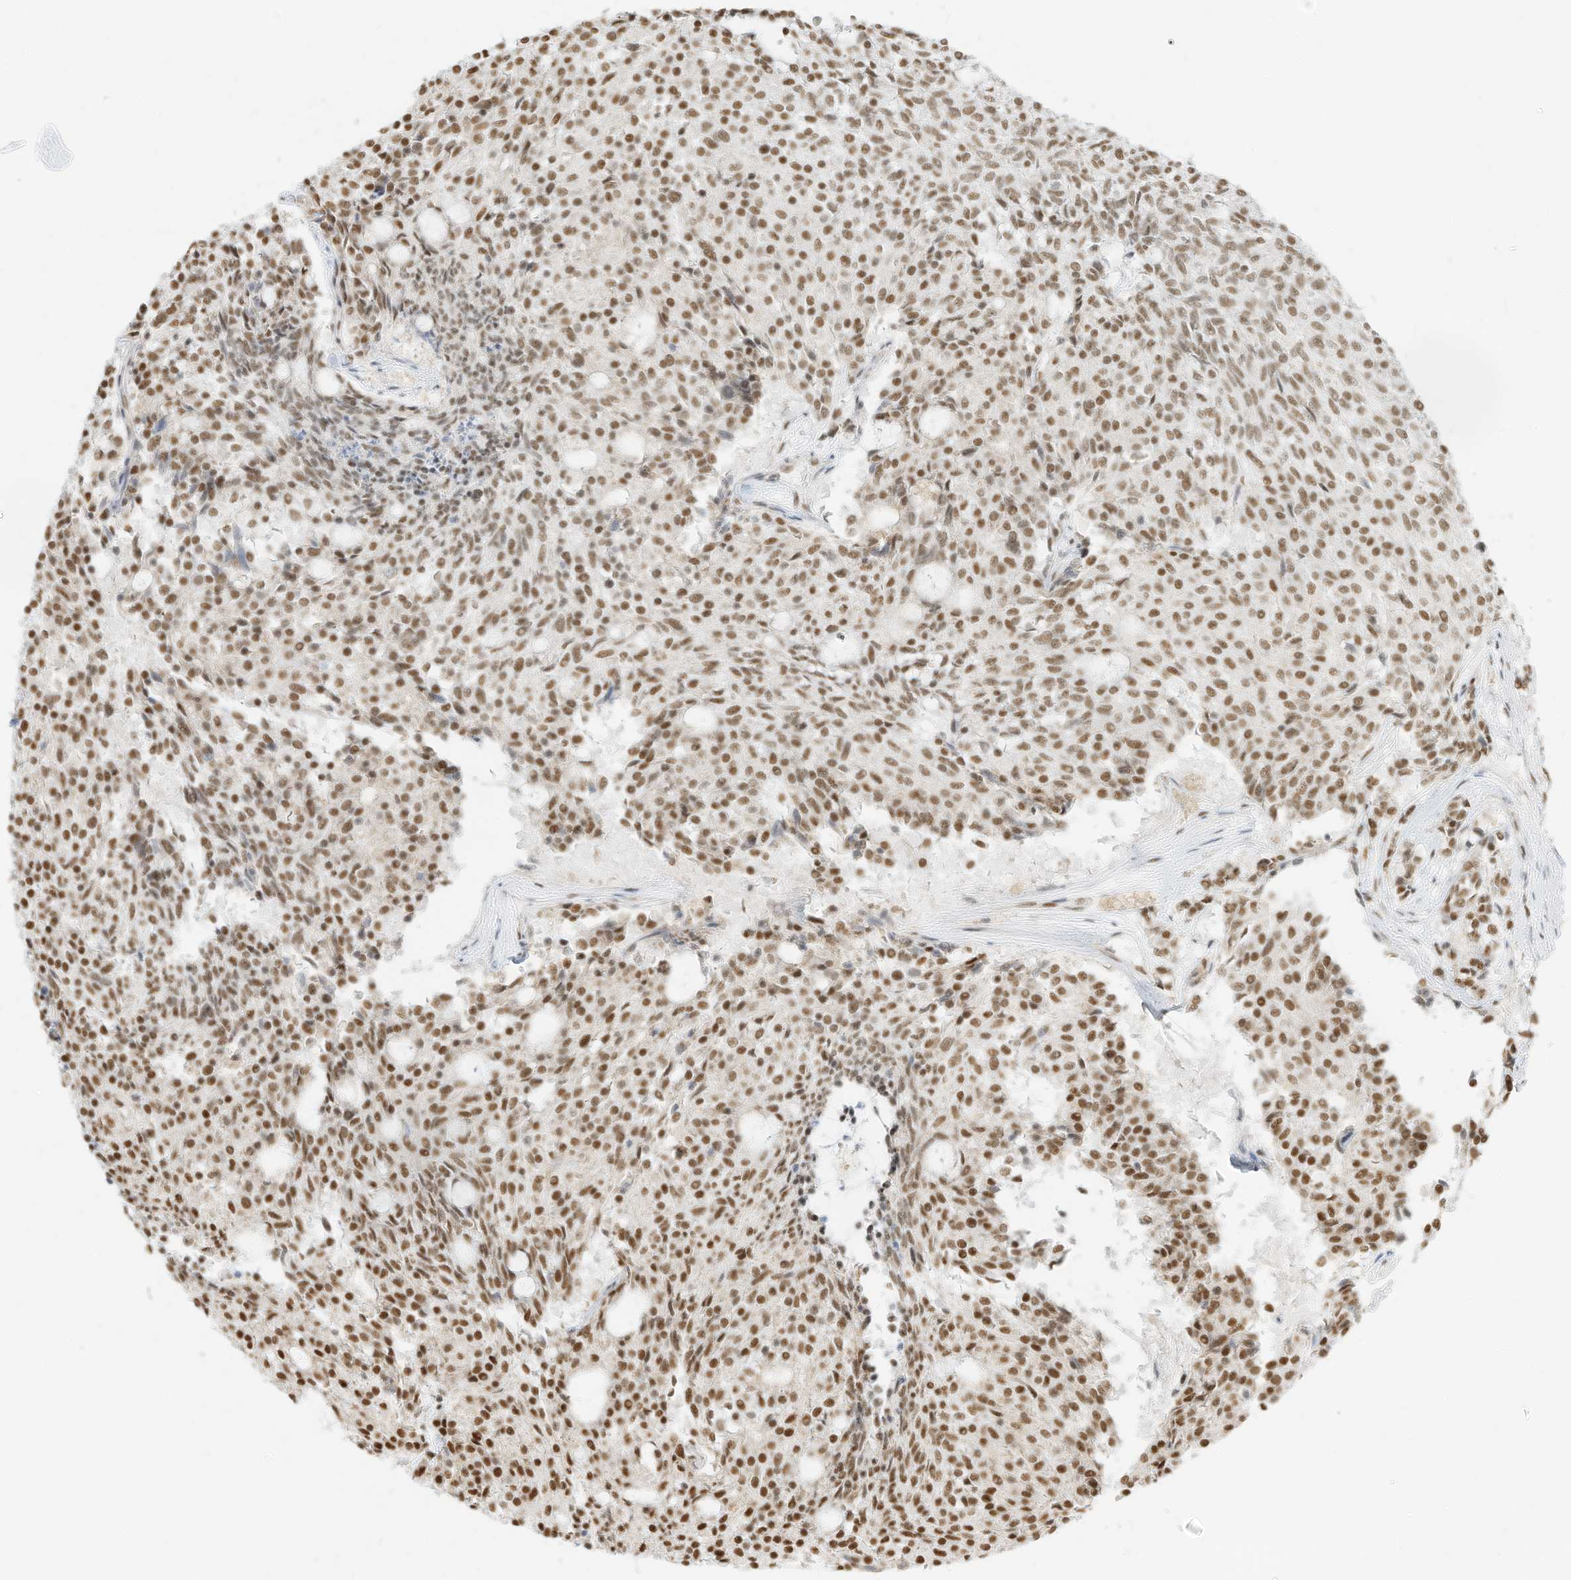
{"staining": {"intensity": "moderate", "quantity": ">75%", "location": "nuclear"}, "tissue": "carcinoid", "cell_type": "Tumor cells", "image_type": "cancer", "snomed": [{"axis": "morphology", "description": "Carcinoid, malignant, NOS"}, {"axis": "topography", "description": "Pancreas"}], "caption": "Immunohistochemistry of carcinoid demonstrates medium levels of moderate nuclear staining in approximately >75% of tumor cells.", "gene": "NHSL1", "patient": {"sex": "female", "age": 54}}